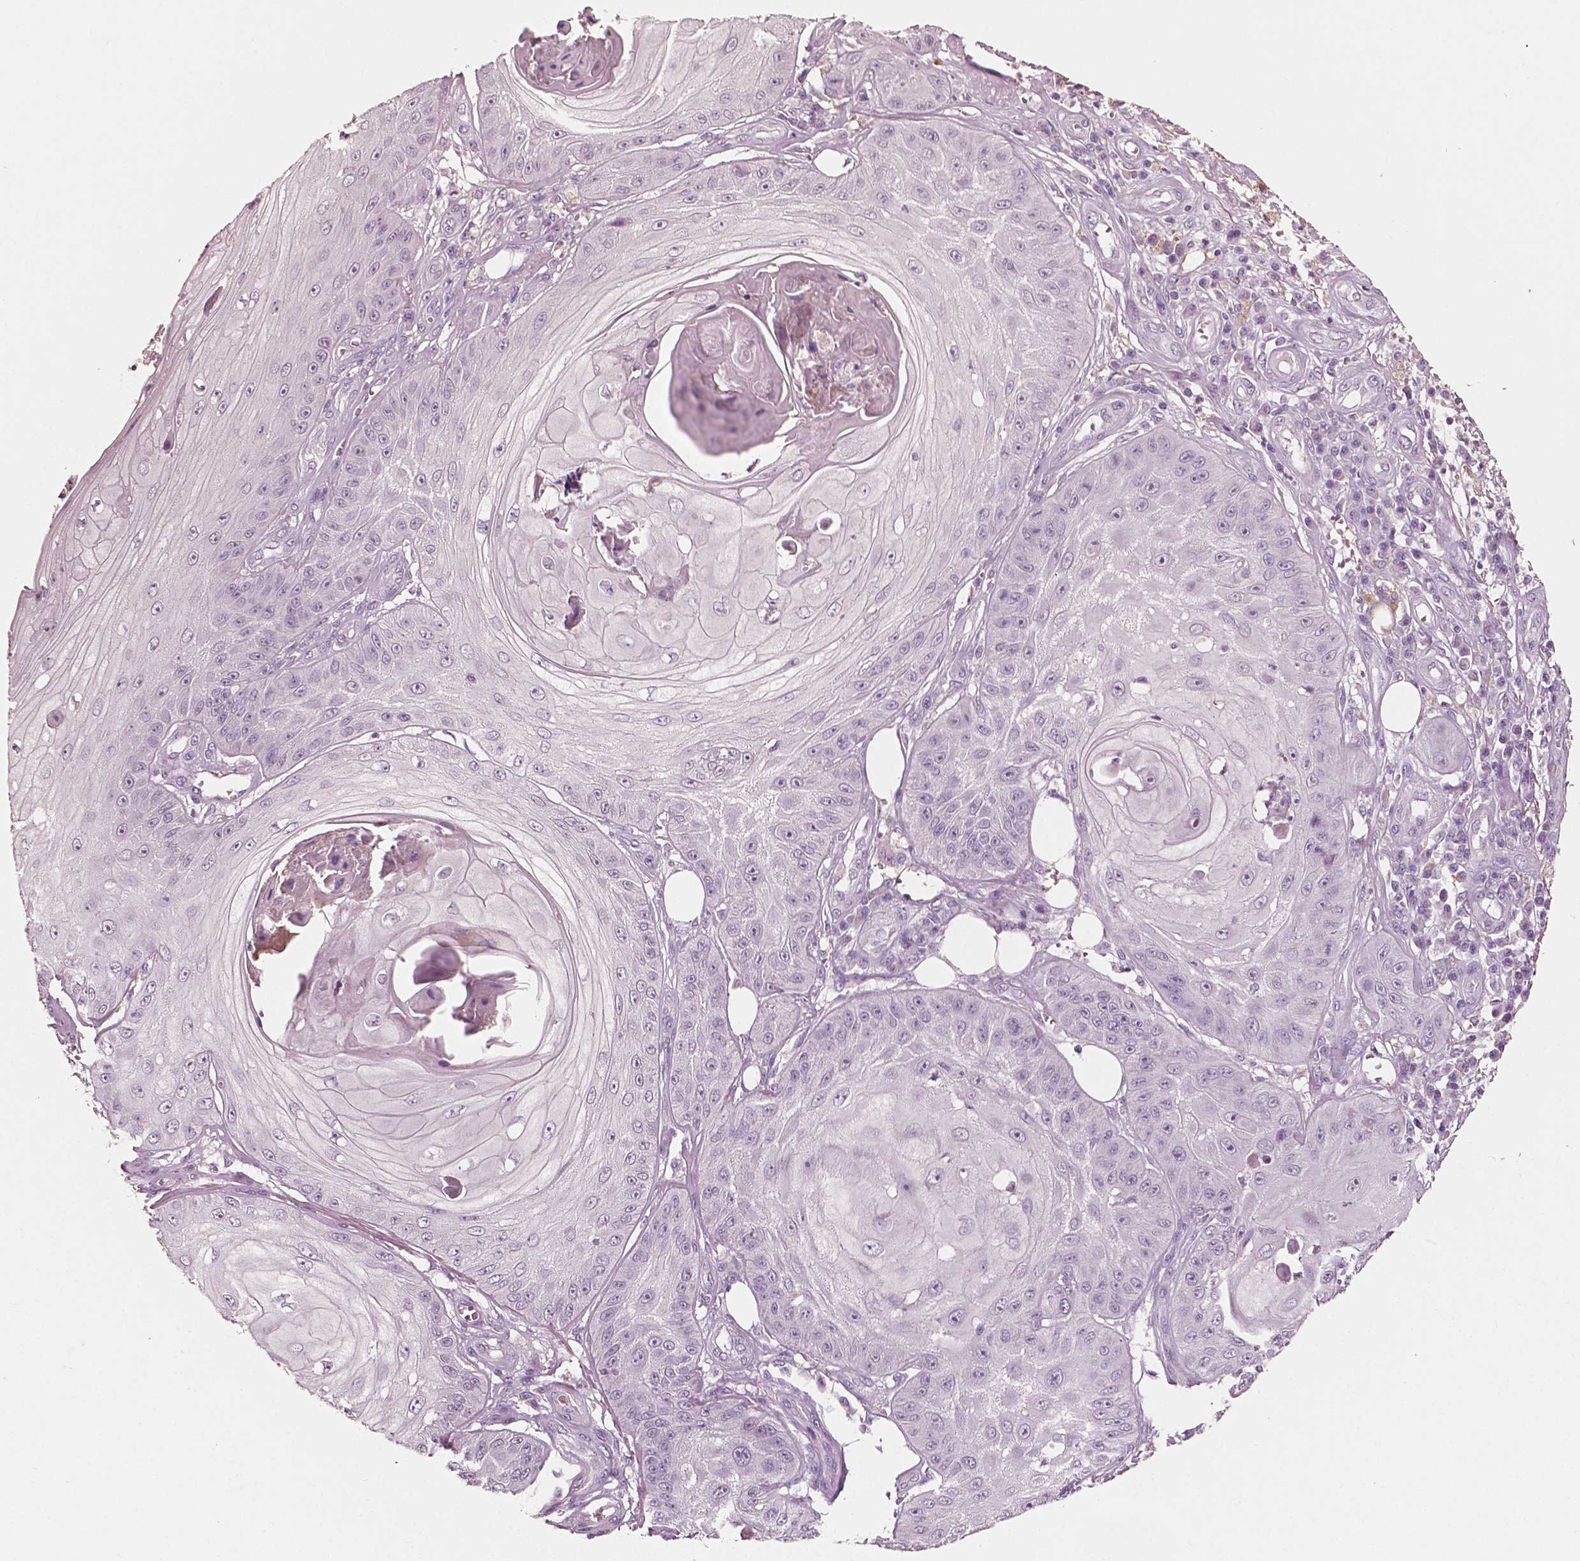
{"staining": {"intensity": "weak", "quantity": "<25%", "location": "nuclear"}, "tissue": "skin cancer", "cell_type": "Tumor cells", "image_type": "cancer", "snomed": [{"axis": "morphology", "description": "Squamous cell carcinoma, NOS"}, {"axis": "topography", "description": "Skin"}], "caption": "Tumor cells show no significant protein expression in skin cancer.", "gene": "PLA2R1", "patient": {"sex": "male", "age": 70}}